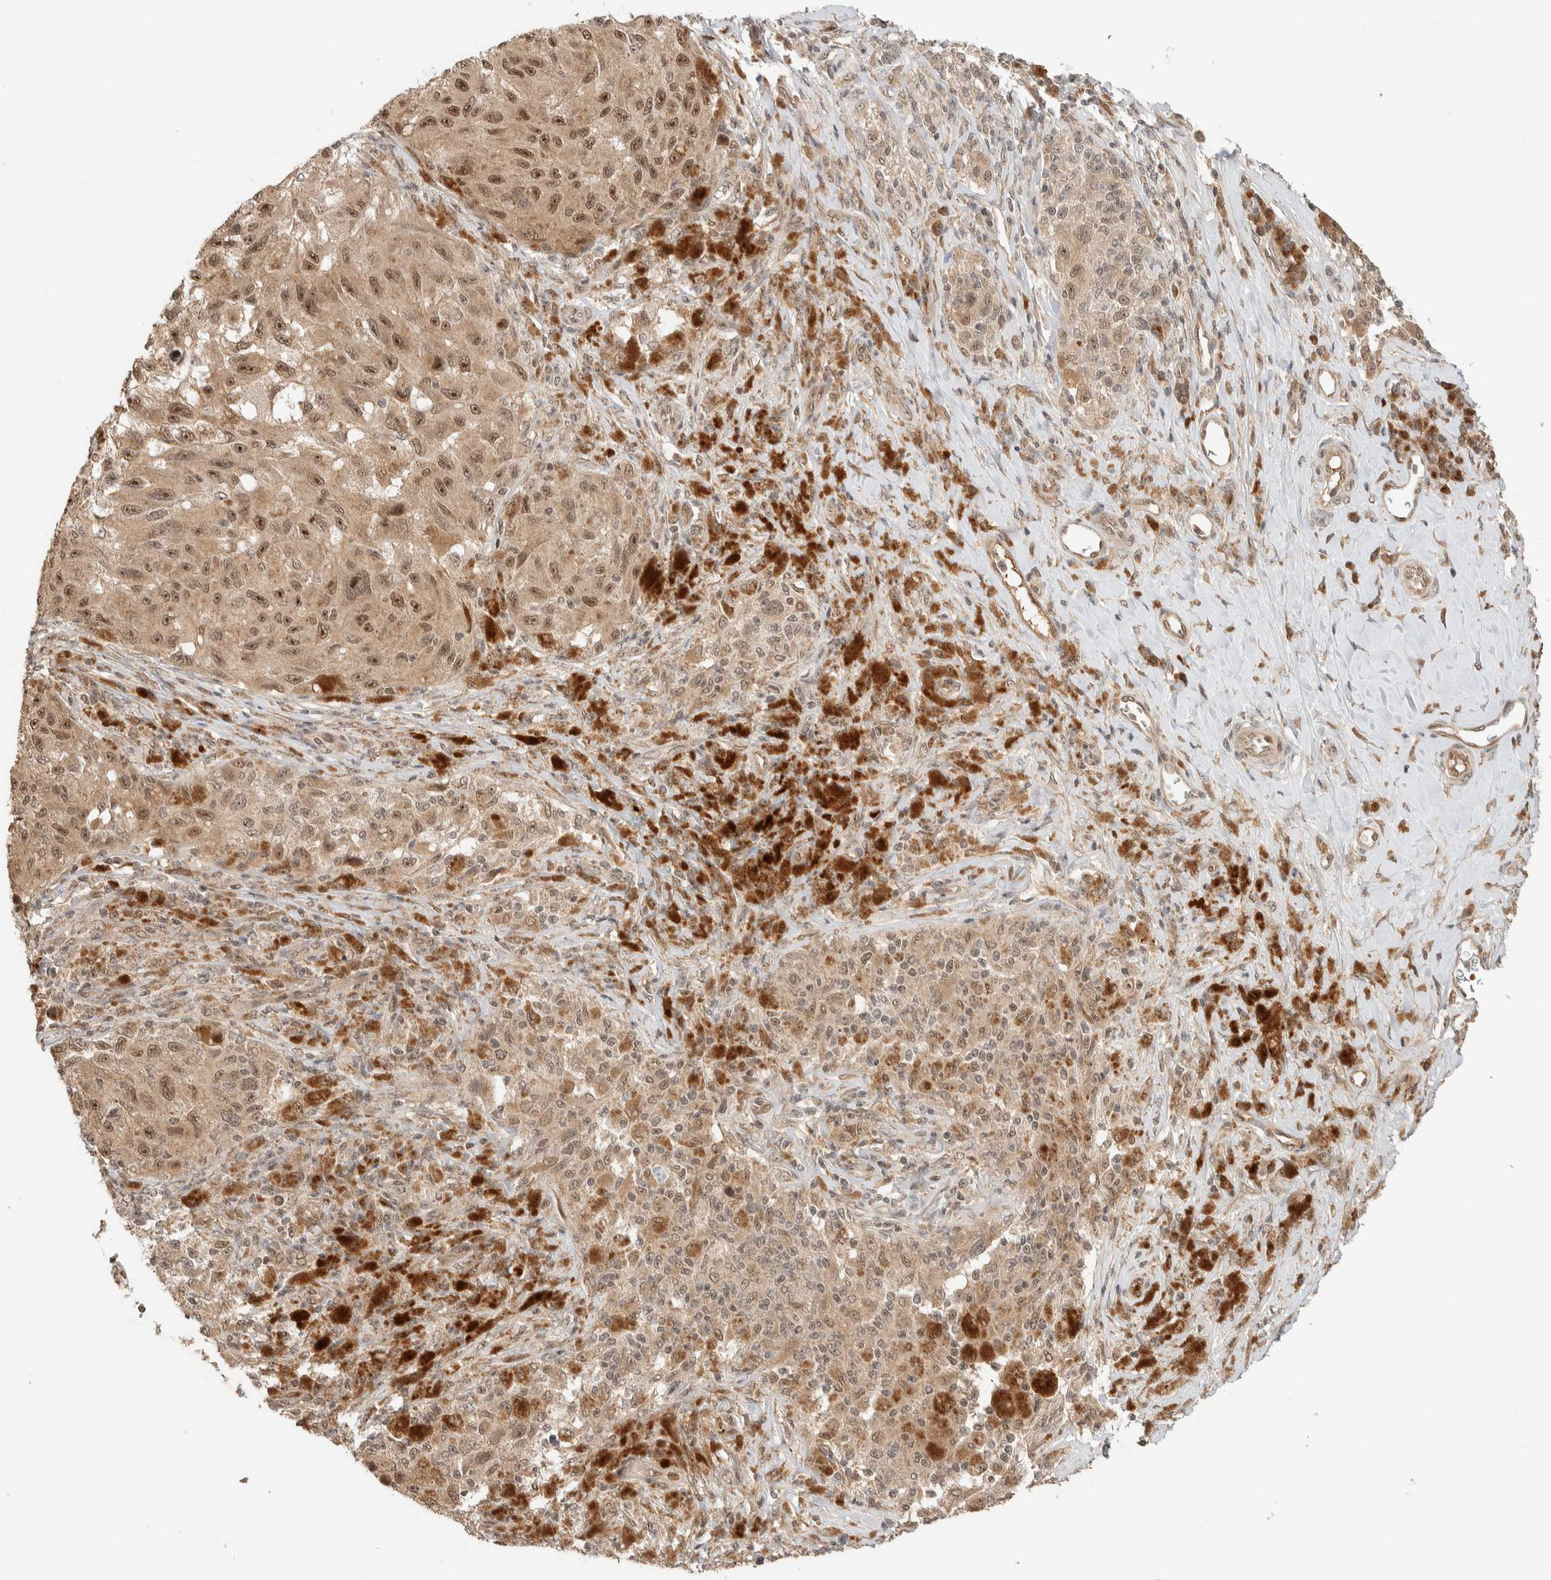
{"staining": {"intensity": "moderate", "quantity": ">75%", "location": "cytoplasmic/membranous,nuclear"}, "tissue": "melanoma", "cell_type": "Tumor cells", "image_type": "cancer", "snomed": [{"axis": "morphology", "description": "Malignant melanoma, NOS"}, {"axis": "topography", "description": "Skin"}], "caption": "A medium amount of moderate cytoplasmic/membranous and nuclear staining is appreciated in approximately >75% of tumor cells in malignant melanoma tissue. The protein is stained brown, and the nuclei are stained in blue (DAB (3,3'-diaminobenzidine) IHC with brightfield microscopy, high magnification).", "gene": "ZBTB2", "patient": {"sex": "female", "age": 73}}